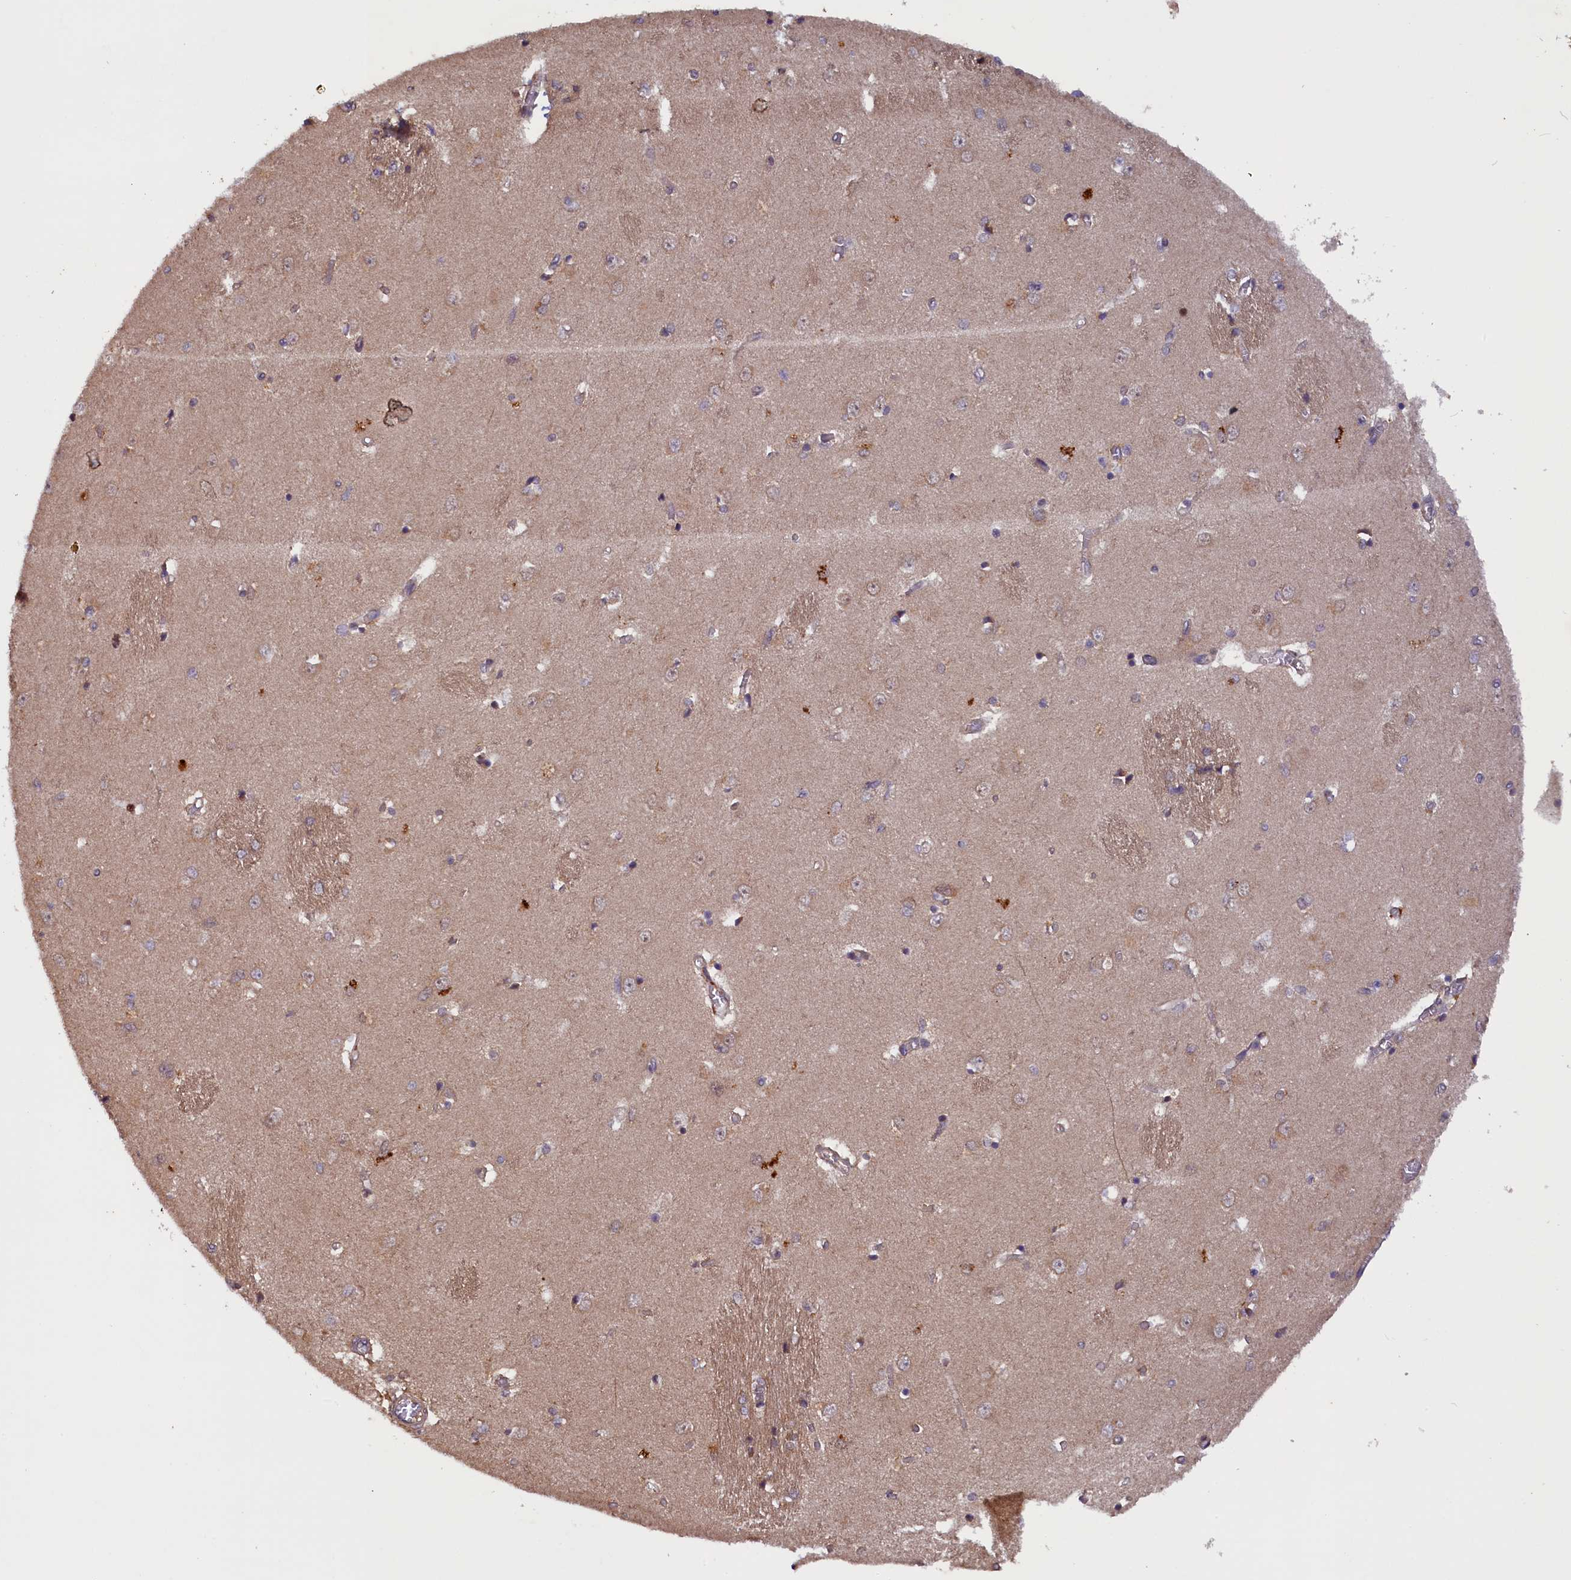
{"staining": {"intensity": "negative", "quantity": "none", "location": "none"}, "tissue": "caudate", "cell_type": "Glial cells", "image_type": "normal", "snomed": [{"axis": "morphology", "description": "Normal tissue, NOS"}, {"axis": "topography", "description": "Lateral ventricle wall"}], "caption": "This is a histopathology image of immunohistochemistry (IHC) staining of benign caudate, which shows no staining in glial cells.", "gene": "CCDC9B", "patient": {"sex": "male", "age": 37}}